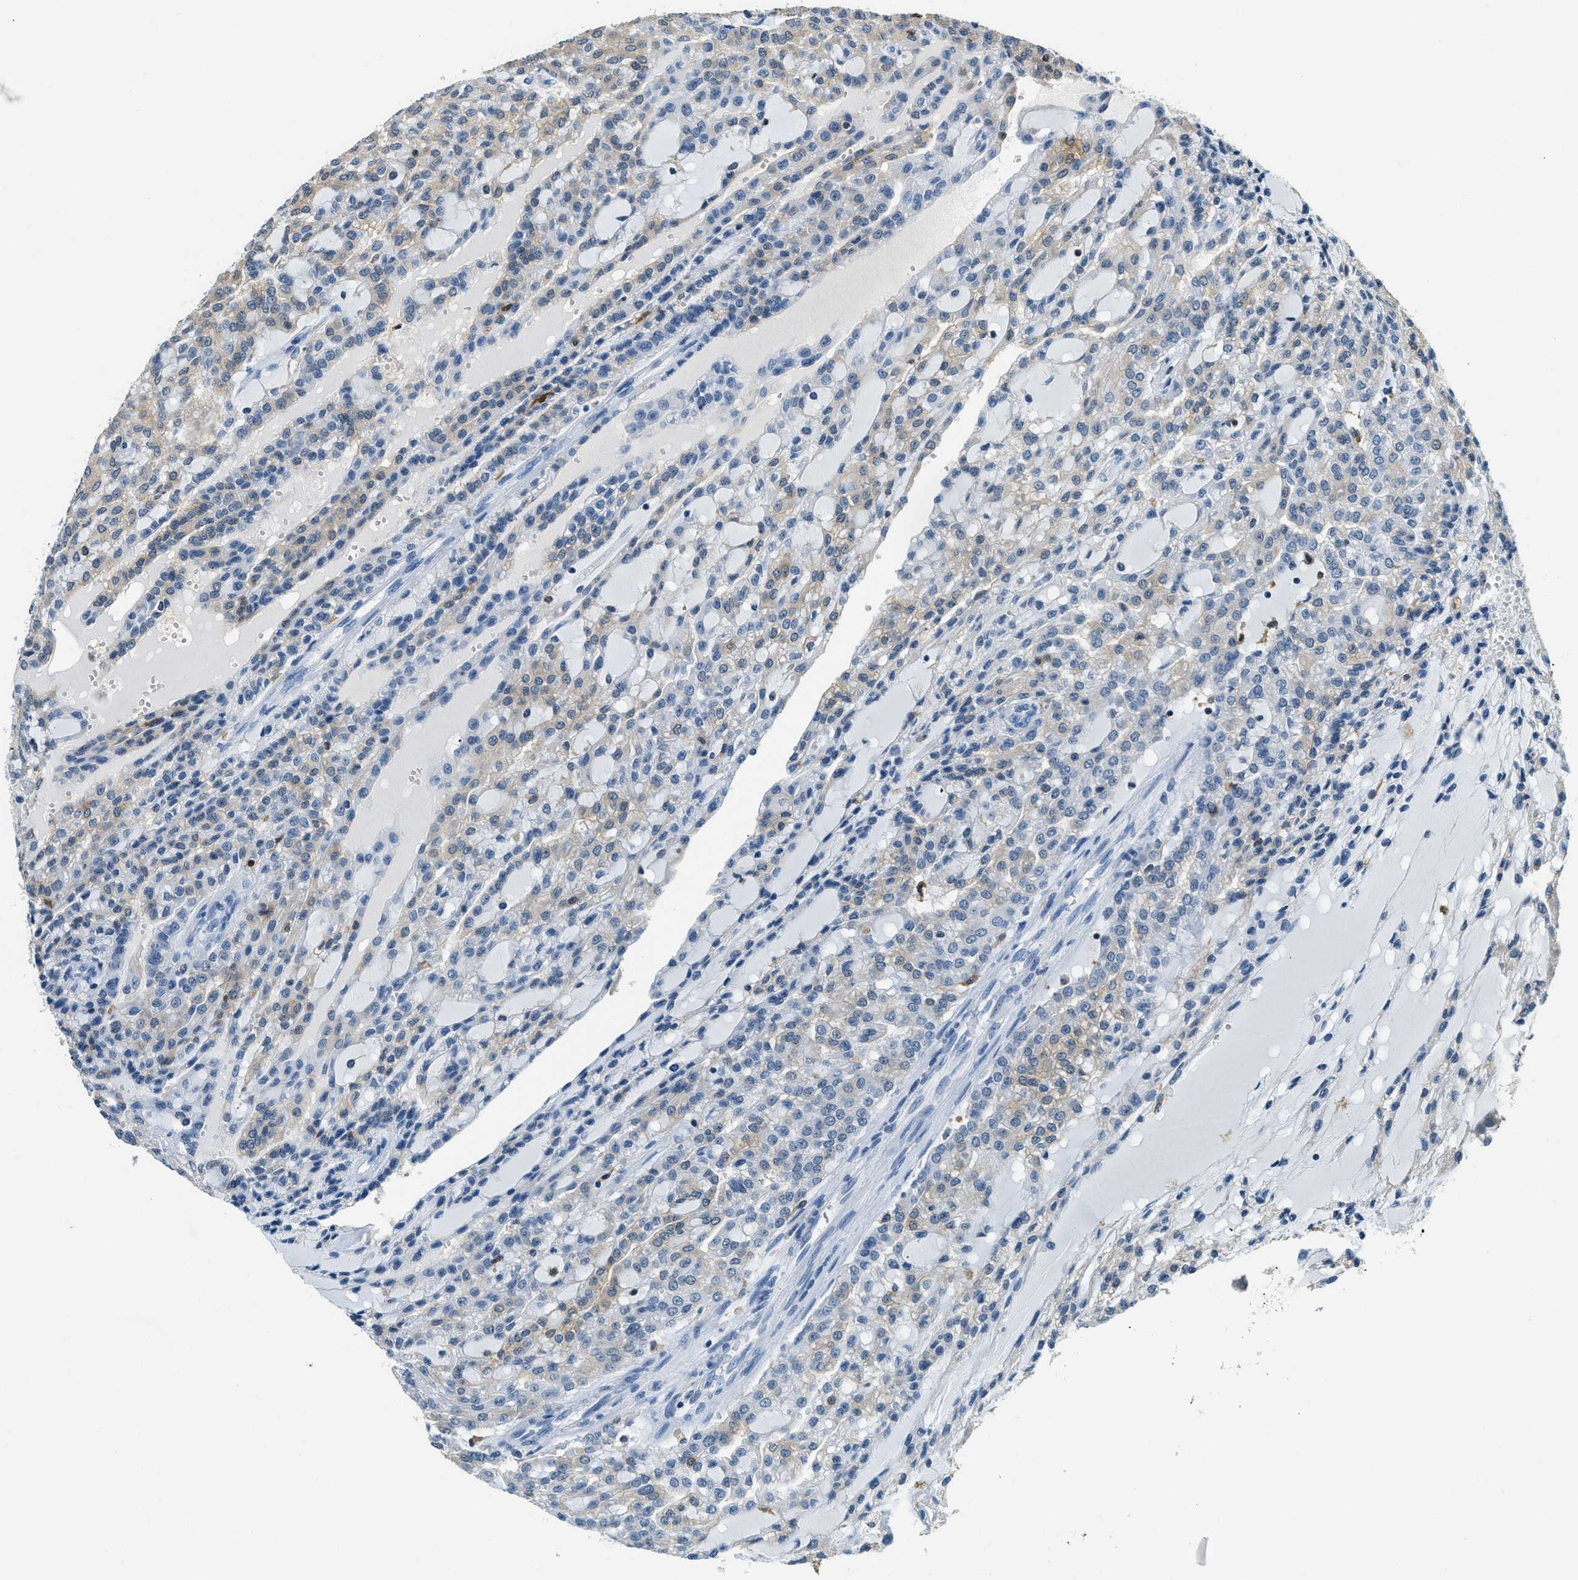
{"staining": {"intensity": "weak", "quantity": "<25%", "location": "cytoplasmic/membranous"}, "tissue": "renal cancer", "cell_type": "Tumor cells", "image_type": "cancer", "snomed": [{"axis": "morphology", "description": "Adenocarcinoma, NOS"}, {"axis": "topography", "description": "Kidney"}], "caption": "IHC histopathology image of renal cancer (adenocarcinoma) stained for a protein (brown), which reveals no staining in tumor cells. (Brightfield microscopy of DAB (3,3'-diaminobenzidine) immunohistochemistry (IHC) at high magnification).", "gene": "CAPG", "patient": {"sex": "male", "age": 63}}